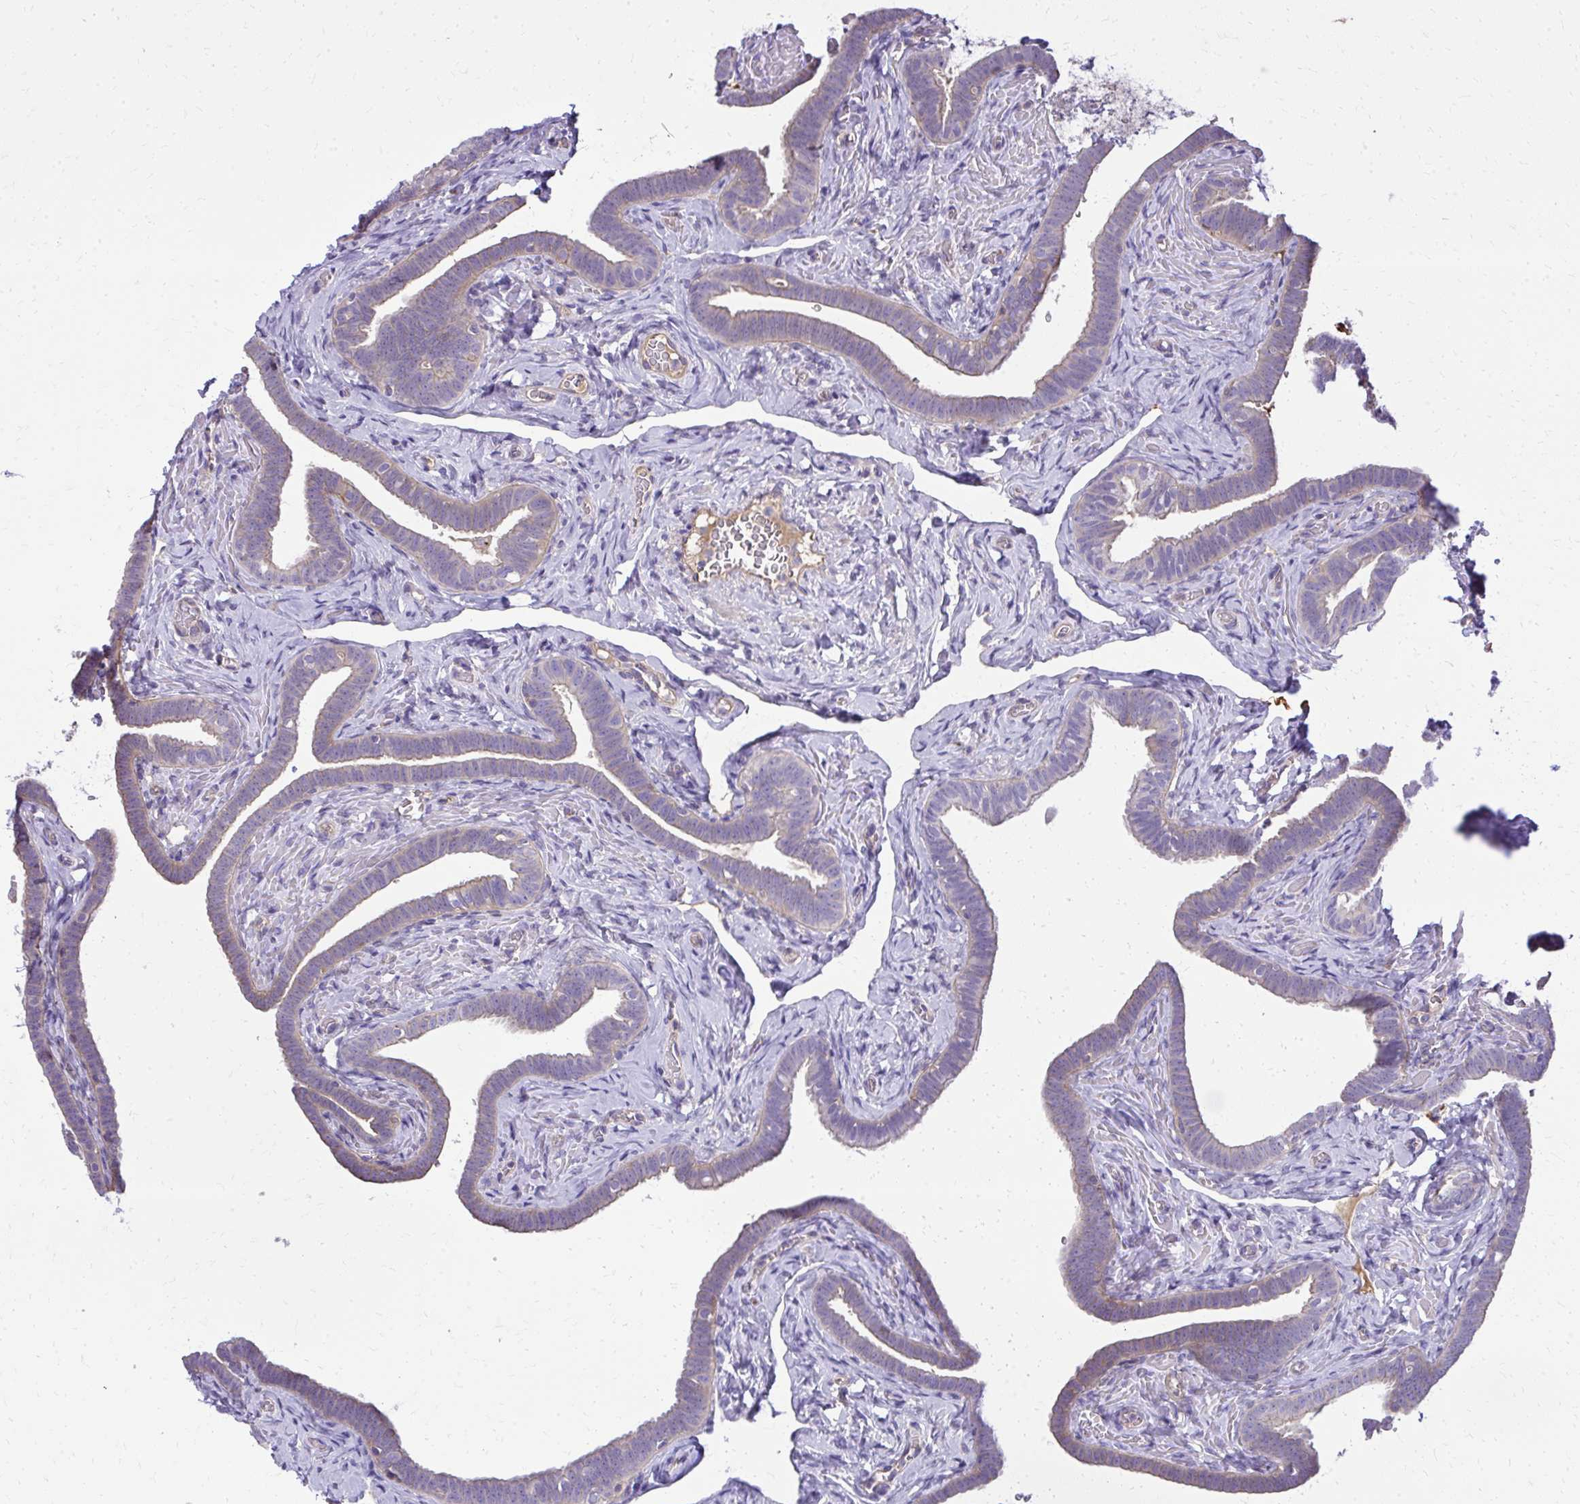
{"staining": {"intensity": "weak", "quantity": "25%-75%", "location": "cytoplasmic/membranous"}, "tissue": "fallopian tube", "cell_type": "Glandular cells", "image_type": "normal", "snomed": [{"axis": "morphology", "description": "Normal tissue, NOS"}, {"axis": "topography", "description": "Fallopian tube"}], "caption": "Fallopian tube stained with DAB IHC demonstrates low levels of weak cytoplasmic/membranous expression in about 25%-75% of glandular cells. (Stains: DAB in brown, nuclei in blue, Microscopy: brightfield microscopy at high magnification).", "gene": "RUNDC3B", "patient": {"sex": "female", "age": 69}}